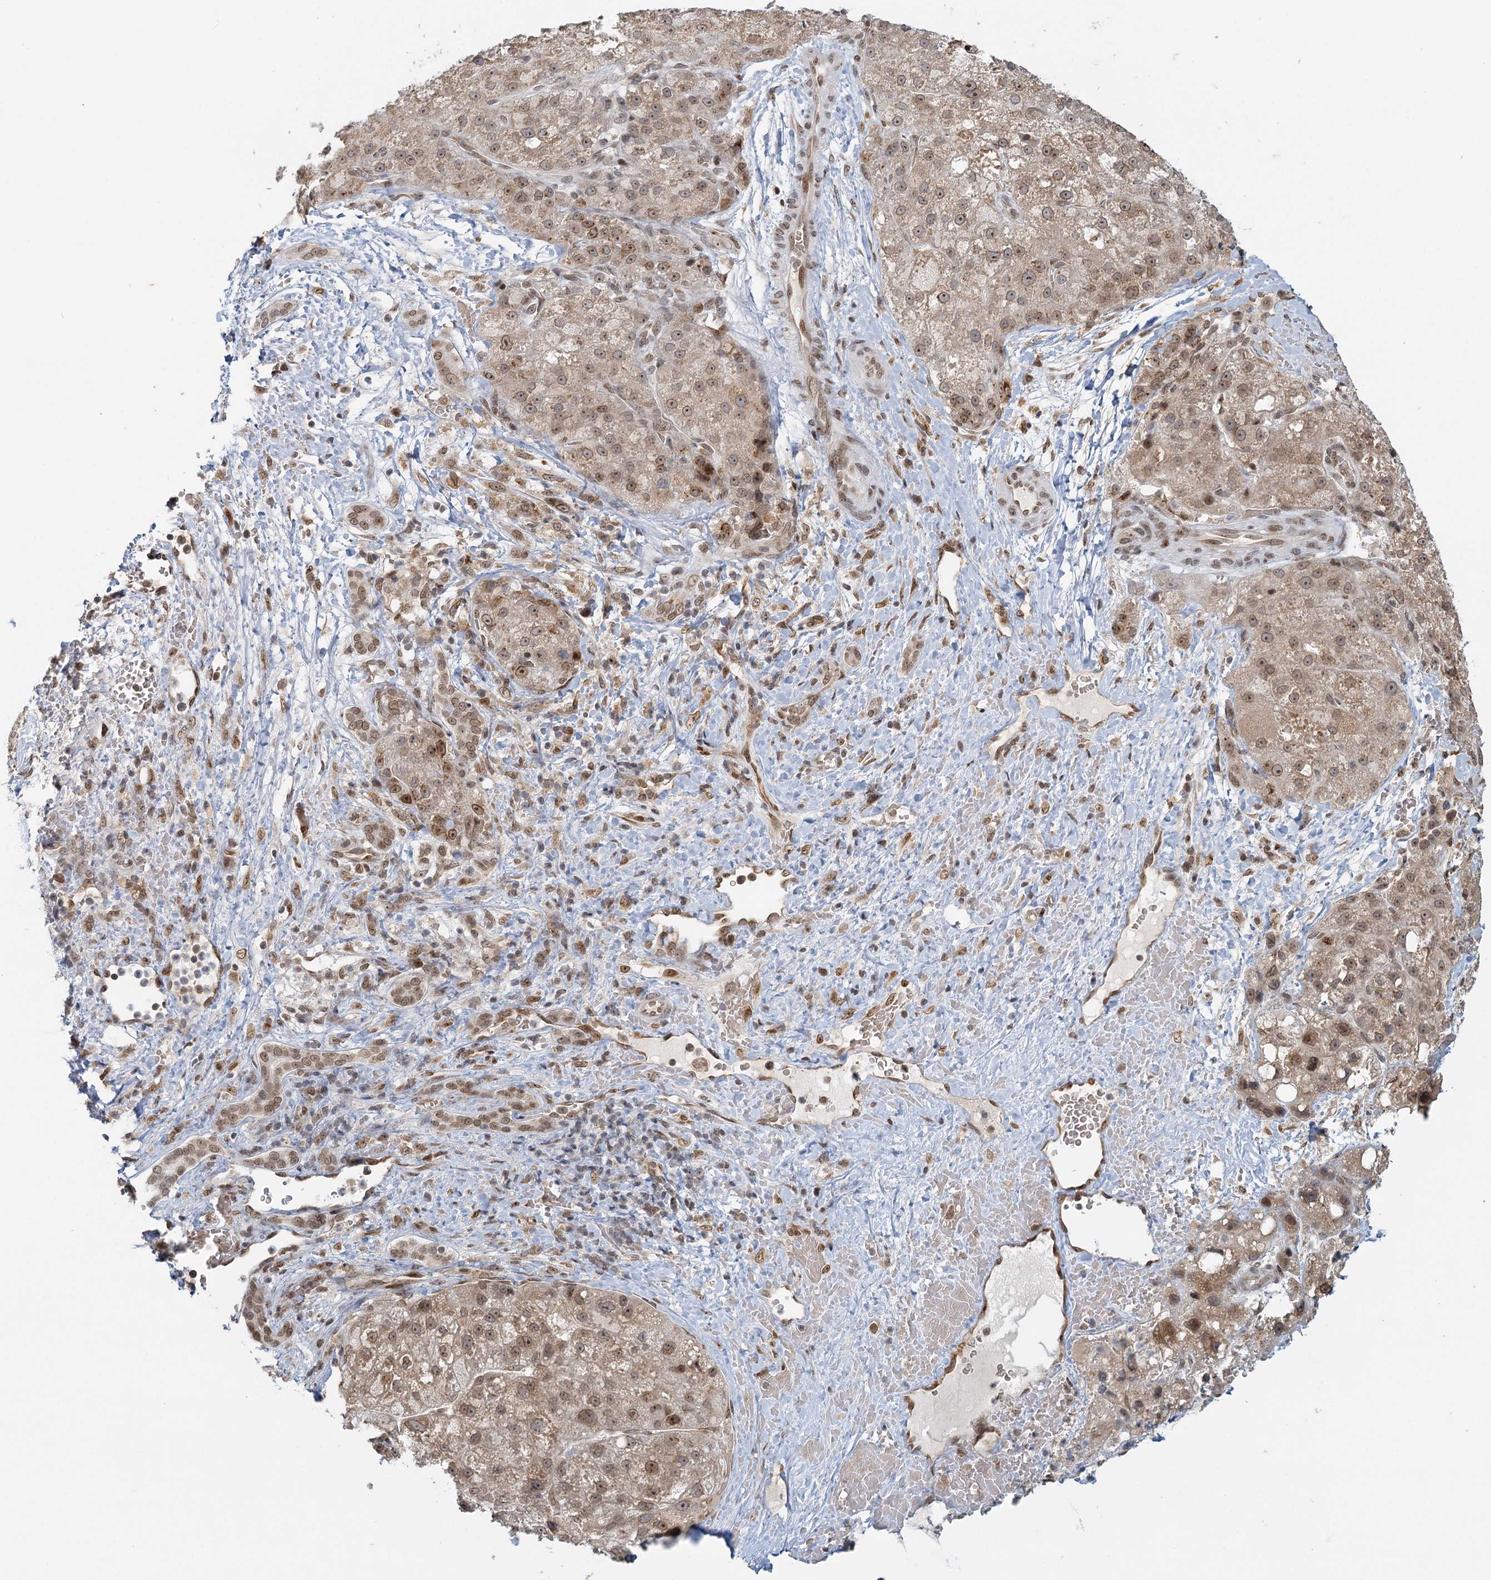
{"staining": {"intensity": "weak", "quantity": ">75%", "location": "cytoplasmic/membranous,nuclear"}, "tissue": "liver cancer", "cell_type": "Tumor cells", "image_type": "cancer", "snomed": [{"axis": "morphology", "description": "Normal tissue, NOS"}, {"axis": "morphology", "description": "Carcinoma, Hepatocellular, NOS"}, {"axis": "topography", "description": "Liver"}], "caption": "This micrograph shows liver cancer stained with immunohistochemistry to label a protein in brown. The cytoplasmic/membranous and nuclear of tumor cells show weak positivity for the protein. Nuclei are counter-stained blue.", "gene": "TREX1", "patient": {"sex": "male", "age": 57}}